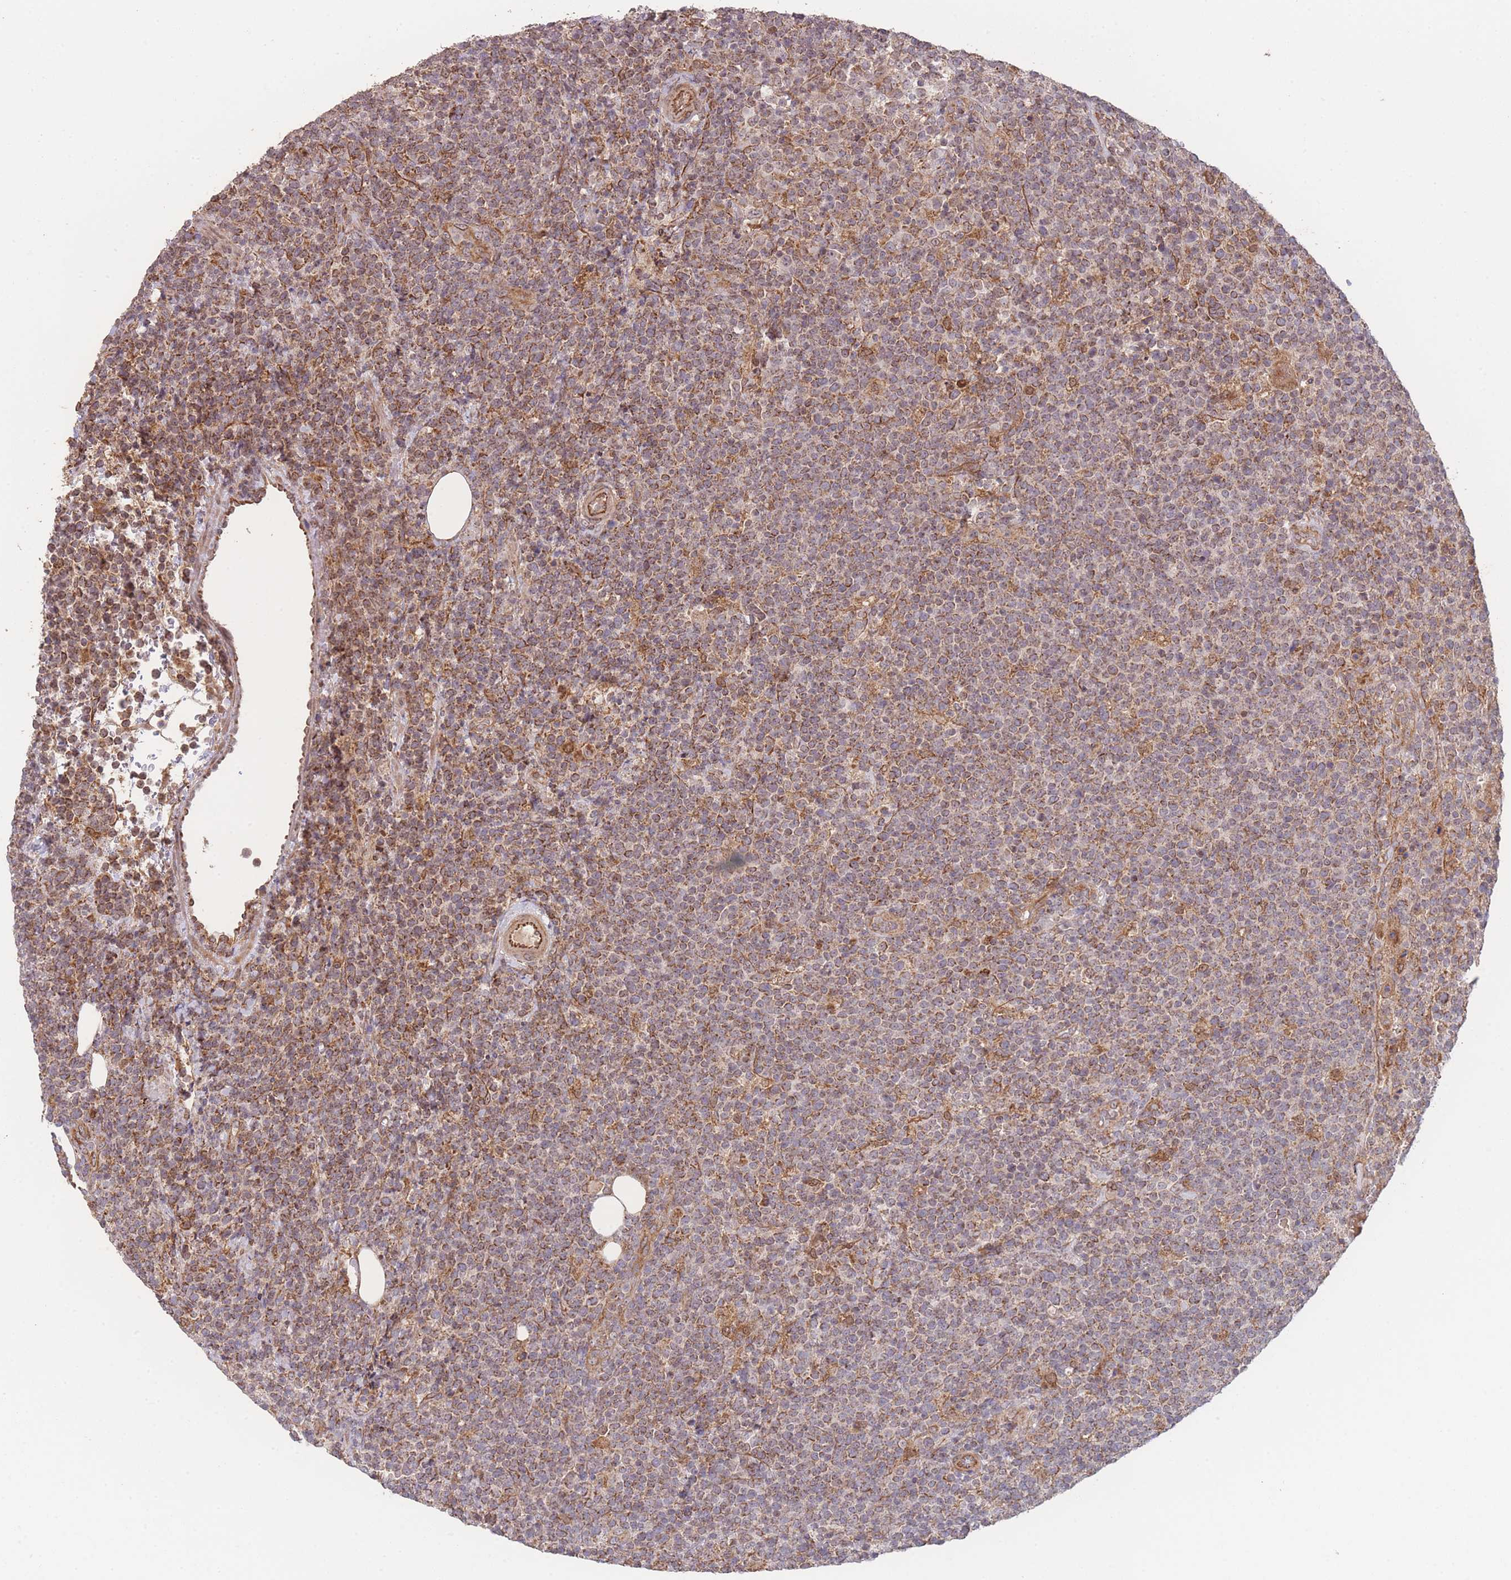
{"staining": {"intensity": "moderate", "quantity": ">75%", "location": "cytoplasmic/membranous"}, "tissue": "lymphoma", "cell_type": "Tumor cells", "image_type": "cancer", "snomed": [{"axis": "morphology", "description": "Malignant lymphoma, non-Hodgkin's type, High grade"}, {"axis": "topography", "description": "Lymph node"}], "caption": "Tumor cells exhibit medium levels of moderate cytoplasmic/membranous positivity in approximately >75% of cells in malignant lymphoma, non-Hodgkin's type (high-grade).", "gene": "PXMP4", "patient": {"sex": "male", "age": 61}}